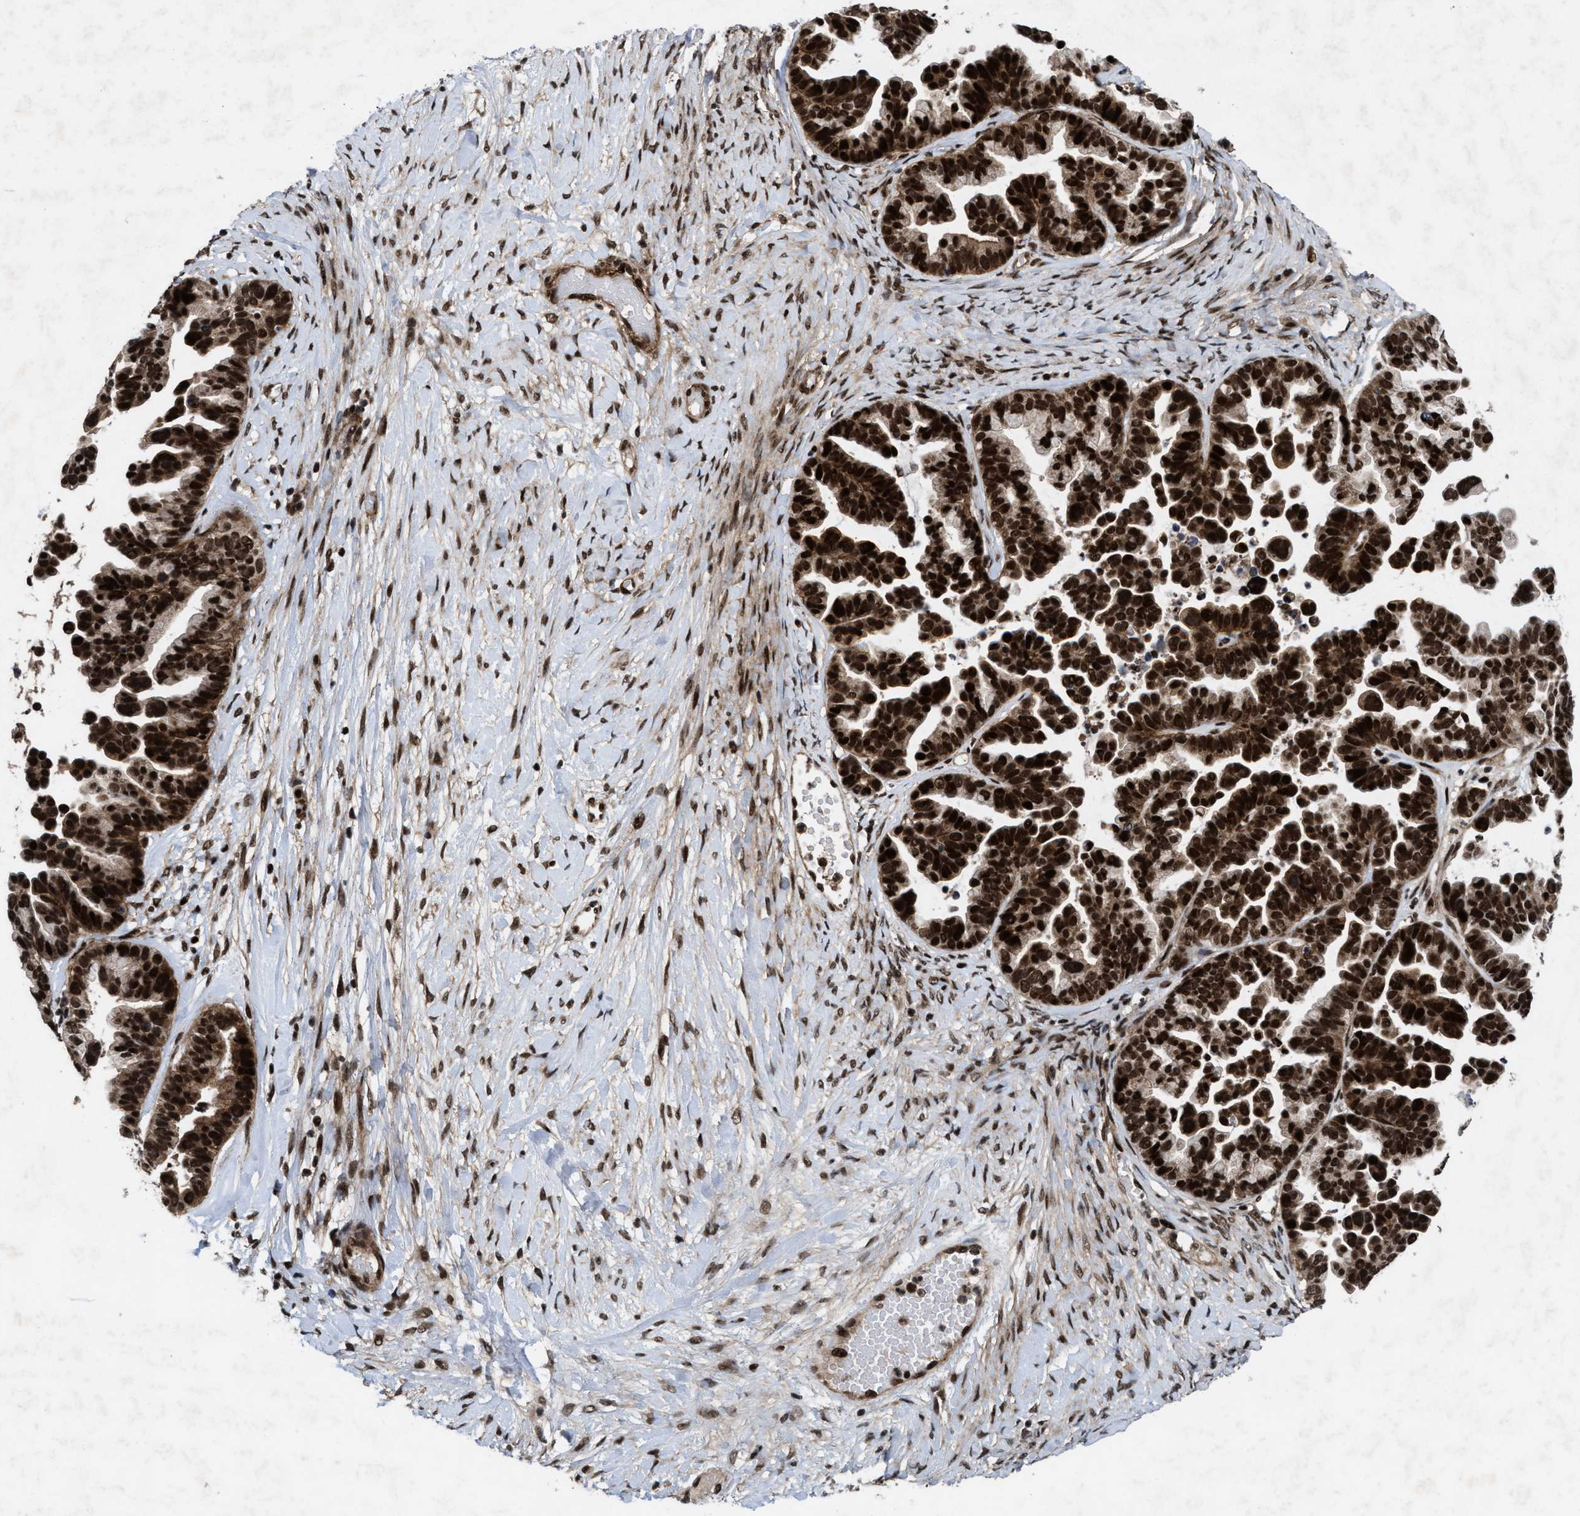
{"staining": {"intensity": "strong", "quantity": ">75%", "location": "cytoplasmic/membranous,nuclear"}, "tissue": "ovarian cancer", "cell_type": "Tumor cells", "image_type": "cancer", "snomed": [{"axis": "morphology", "description": "Cystadenocarcinoma, serous, NOS"}, {"axis": "topography", "description": "Ovary"}], "caption": "IHC histopathology image of neoplastic tissue: serous cystadenocarcinoma (ovarian) stained using immunohistochemistry (IHC) exhibits high levels of strong protein expression localized specifically in the cytoplasmic/membranous and nuclear of tumor cells, appearing as a cytoplasmic/membranous and nuclear brown color.", "gene": "WIZ", "patient": {"sex": "female", "age": 56}}